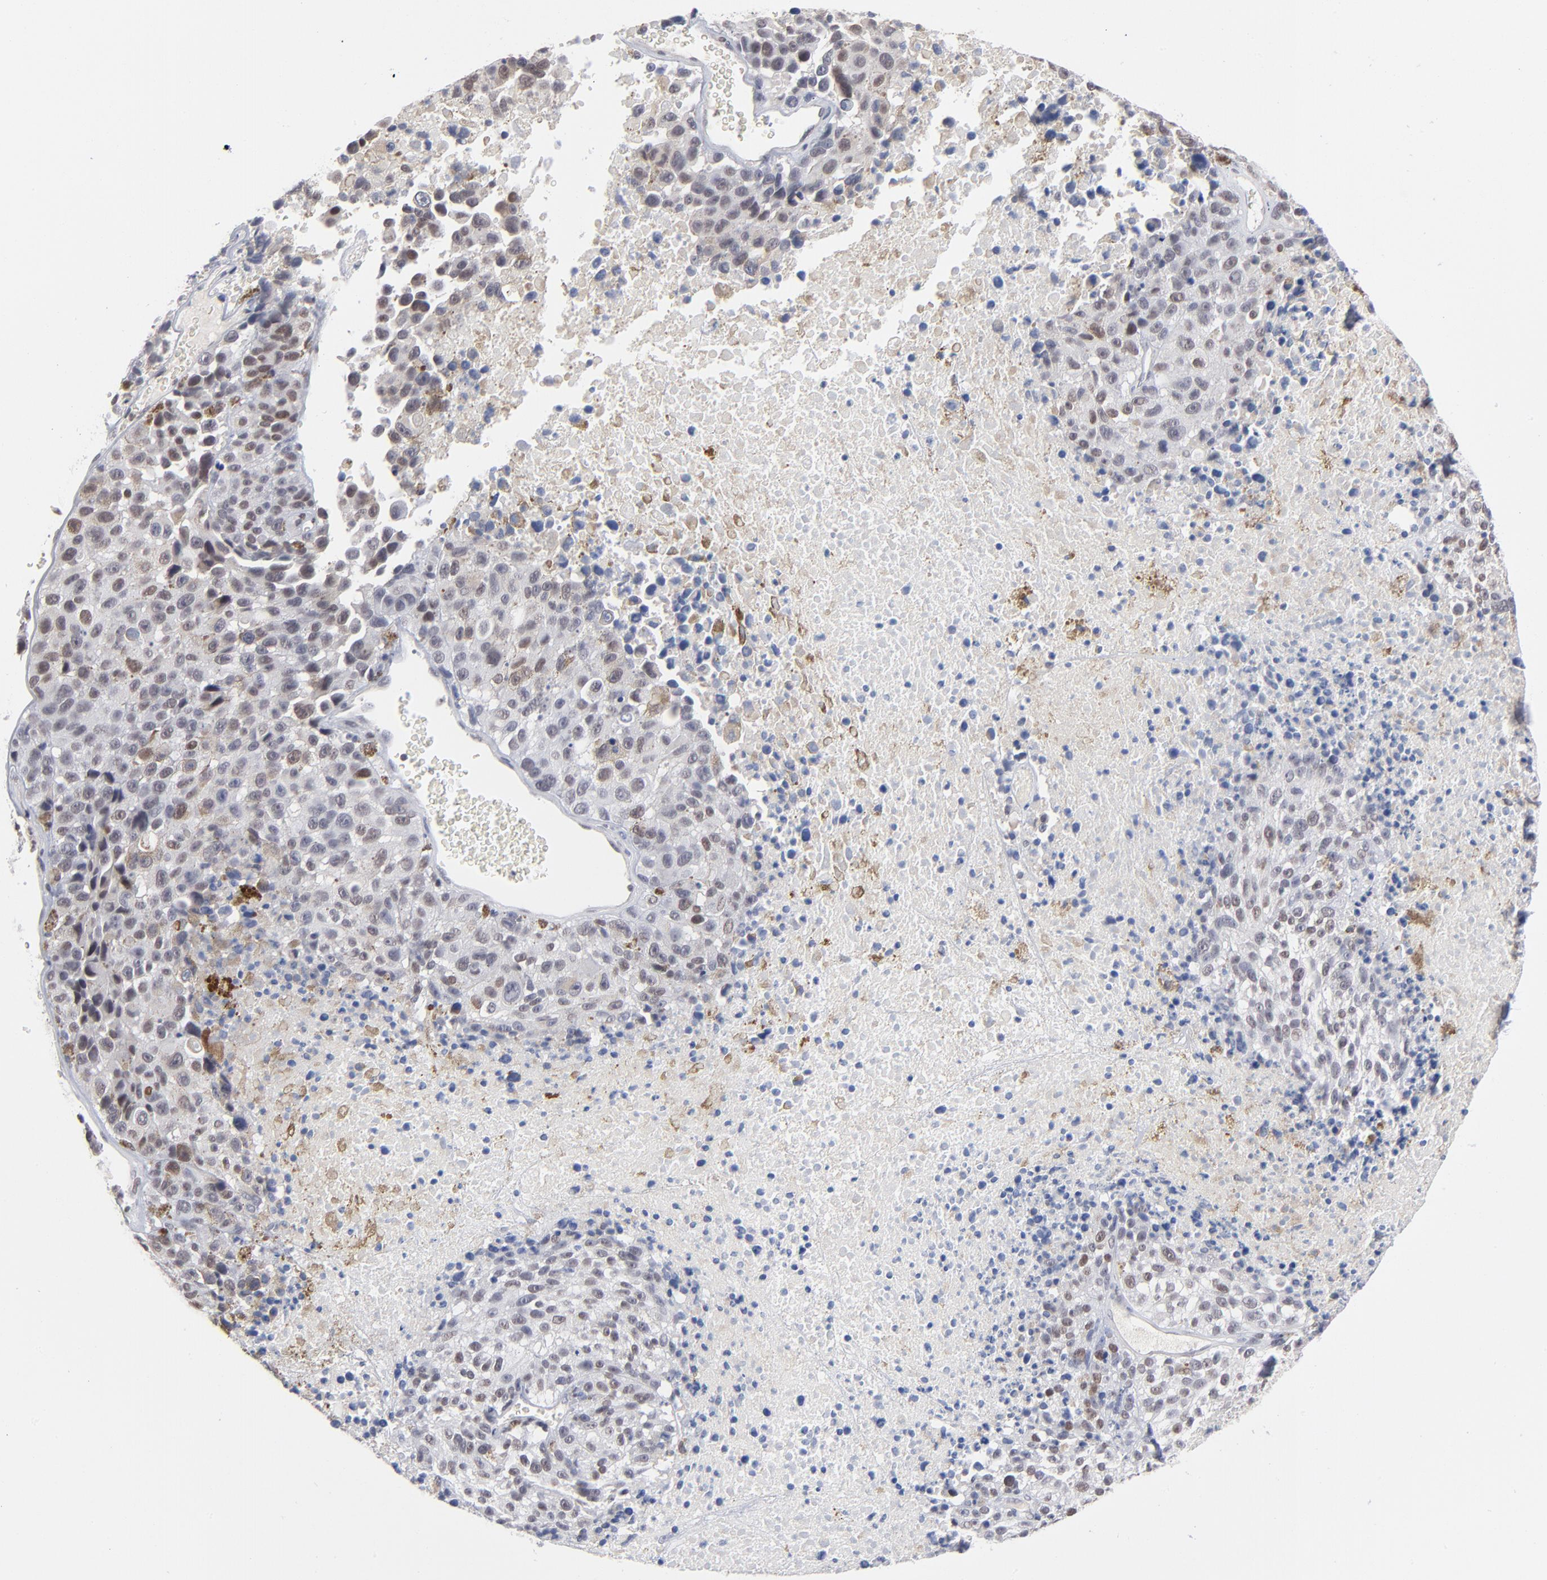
{"staining": {"intensity": "weak", "quantity": "25%-75%", "location": "nuclear"}, "tissue": "melanoma", "cell_type": "Tumor cells", "image_type": "cancer", "snomed": [{"axis": "morphology", "description": "Malignant melanoma, Metastatic site"}, {"axis": "topography", "description": "Cerebral cortex"}], "caption": "DAB immunohistochemical staining of human malignant melanoma (metastatic site) demonstrates weak nuclear protein staining in approximately 25%-75% of tumor cells.", "gene": "MAX", "patient": {"sex": "female", "age": 52}}